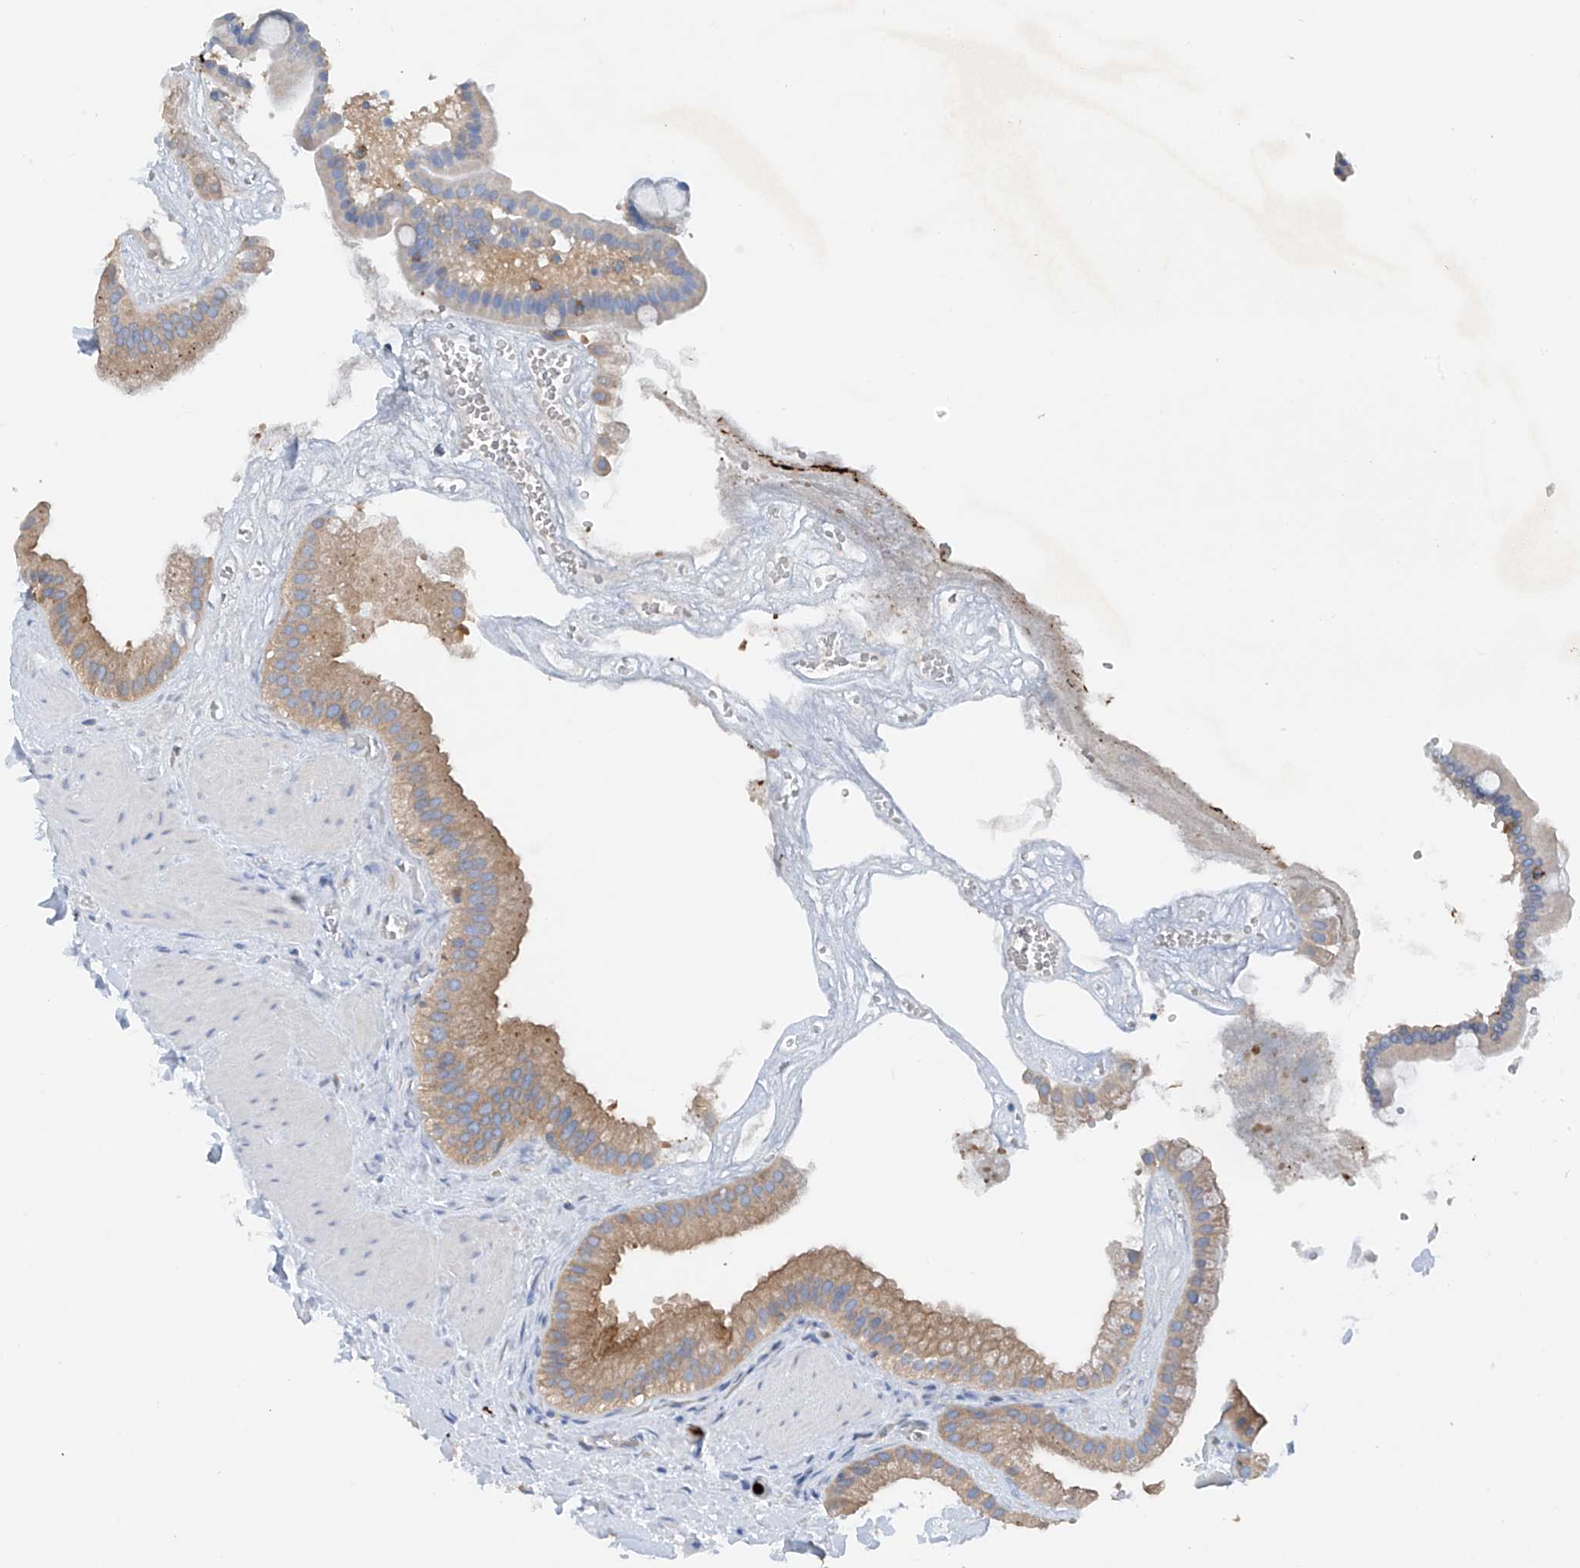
{"staining": {"intensity": "moderate", "quantity": ">75%", "location": "cytoplasmic/membranous"}, "tissue": "gallbladder", "cell_type": "Glandular cells", "image_type": "normal", "snomed": [{"axis": "morphology", "description": "Normal tissue, NOS"}, {"axis": "topography", "description": "Gallbladder"}], "caption": "Immunohistochemical staining of unremarkable gallbladder exhibits >75% levels of moderate cytoplasmic/membranous protein expression in about >75% of glandular cells. Using DAB (3,3'-diaminobenzidine) (brown) and hematoxylin (blue) stains, captured at high magnification using brightfield microscopy.", "gene": "PHACTR2", "patient": {"sex": "male", "age": 55}}